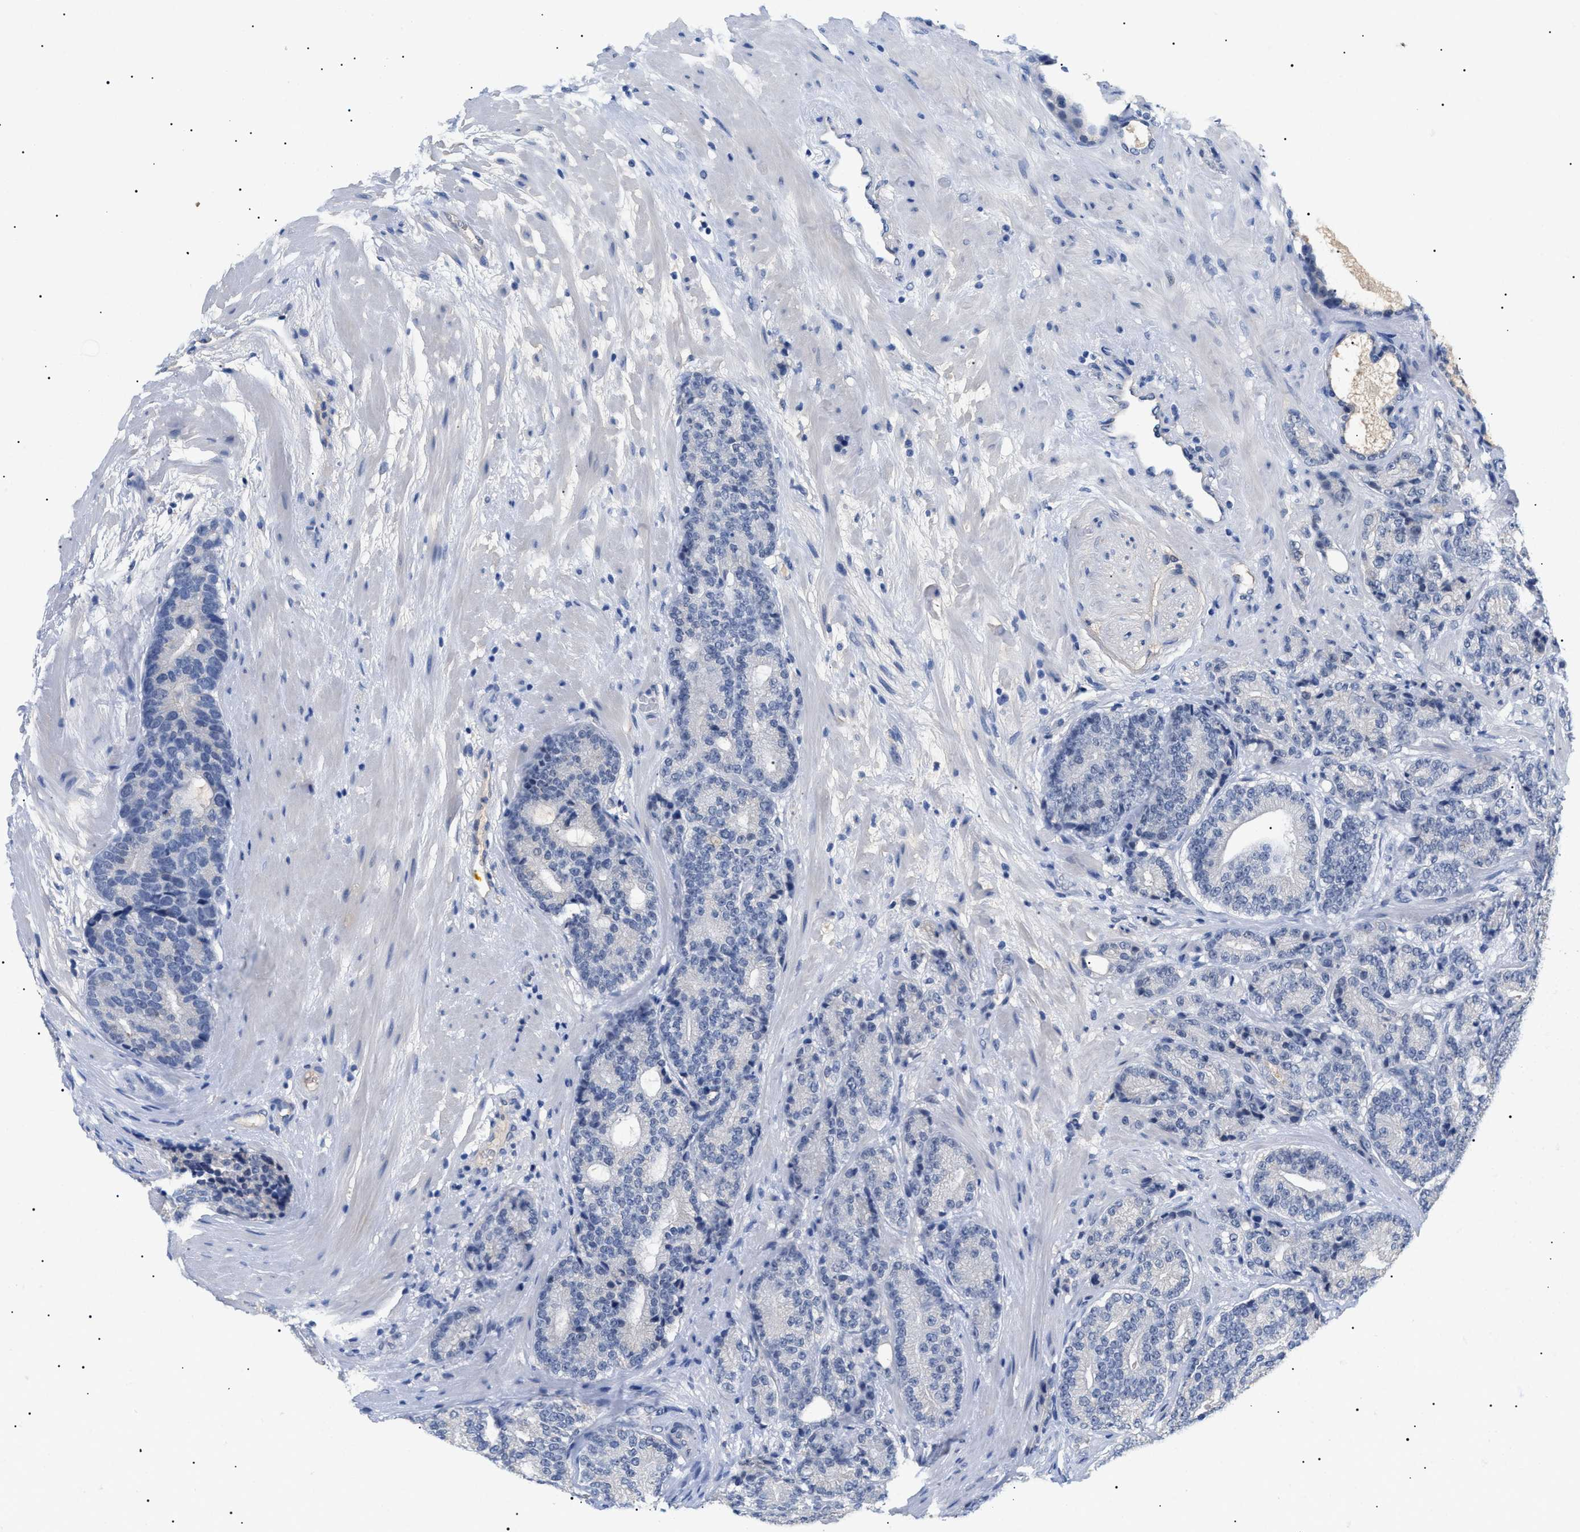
{"staining": {"intensity": "negative", "quantity": "none", "location": "none"}, "tissue": "prostate cancer", "cell_type": "Tumor cells", "image_type": "cancer", "snomed": [{"axis": "morphology", "description": "Adenocarcinoma, High grade"}, {"axis": "topography", "description": "Prostate"}], "caption": "High power microscopy histopathology image of an immunohistochemistry (IHC) micrograph of prostate cancer (high-grade adenocarcinoma), revealing no significant staining in tumor cells. (DAB immunohistochemistry visualized using brightfield microscopy, high magnification).", "gene": "PRRT2", "patient": {"sex": "male", "age": 61}}